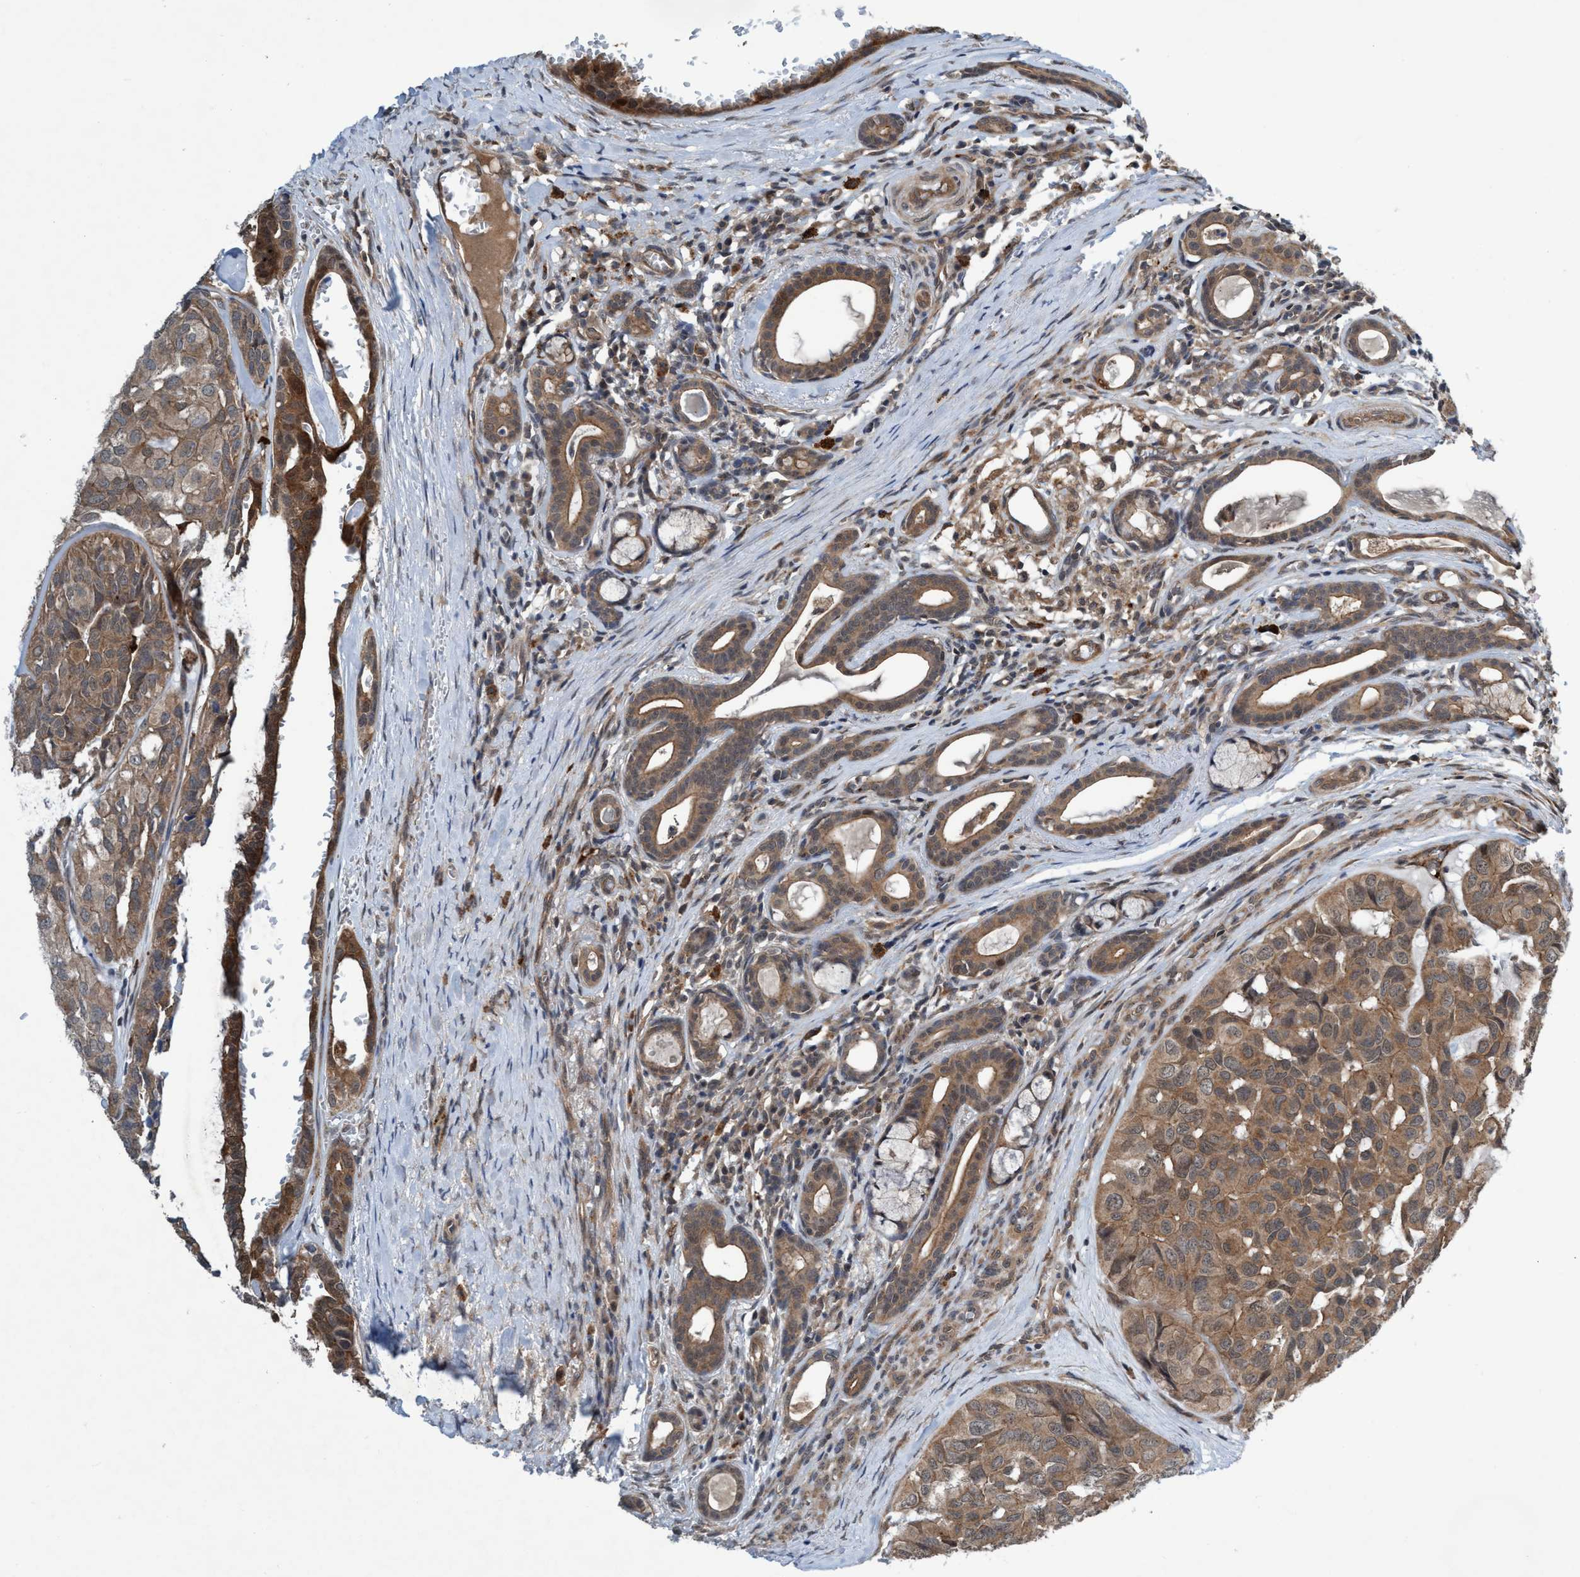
{"staining": {"intensity": "moderate", "quantity": ">75%", "location": "cytoplasmic/membranous"}, "tissue": "head and neck cancer", "cell_type": "Tumor cells", "image_type": "cancer", "snomed": [{"axis": "morphology", "description": "Adenocarcinoma, NOS"}, {"axis": "topography", "description": "Salivary gland, NOS"}, {"axis": "topography", "description": "Head-Neck"}], "caption": "Immunohistochemistry histopathology image of human head and neck cancer stained for a protein (brown), which demonstrates medium levels of moderate cytoplasmic/membranous staining in about >75% of tumor cells.", "gene": "TRIM65", "patient": {"sex": "female", "age": 76}}